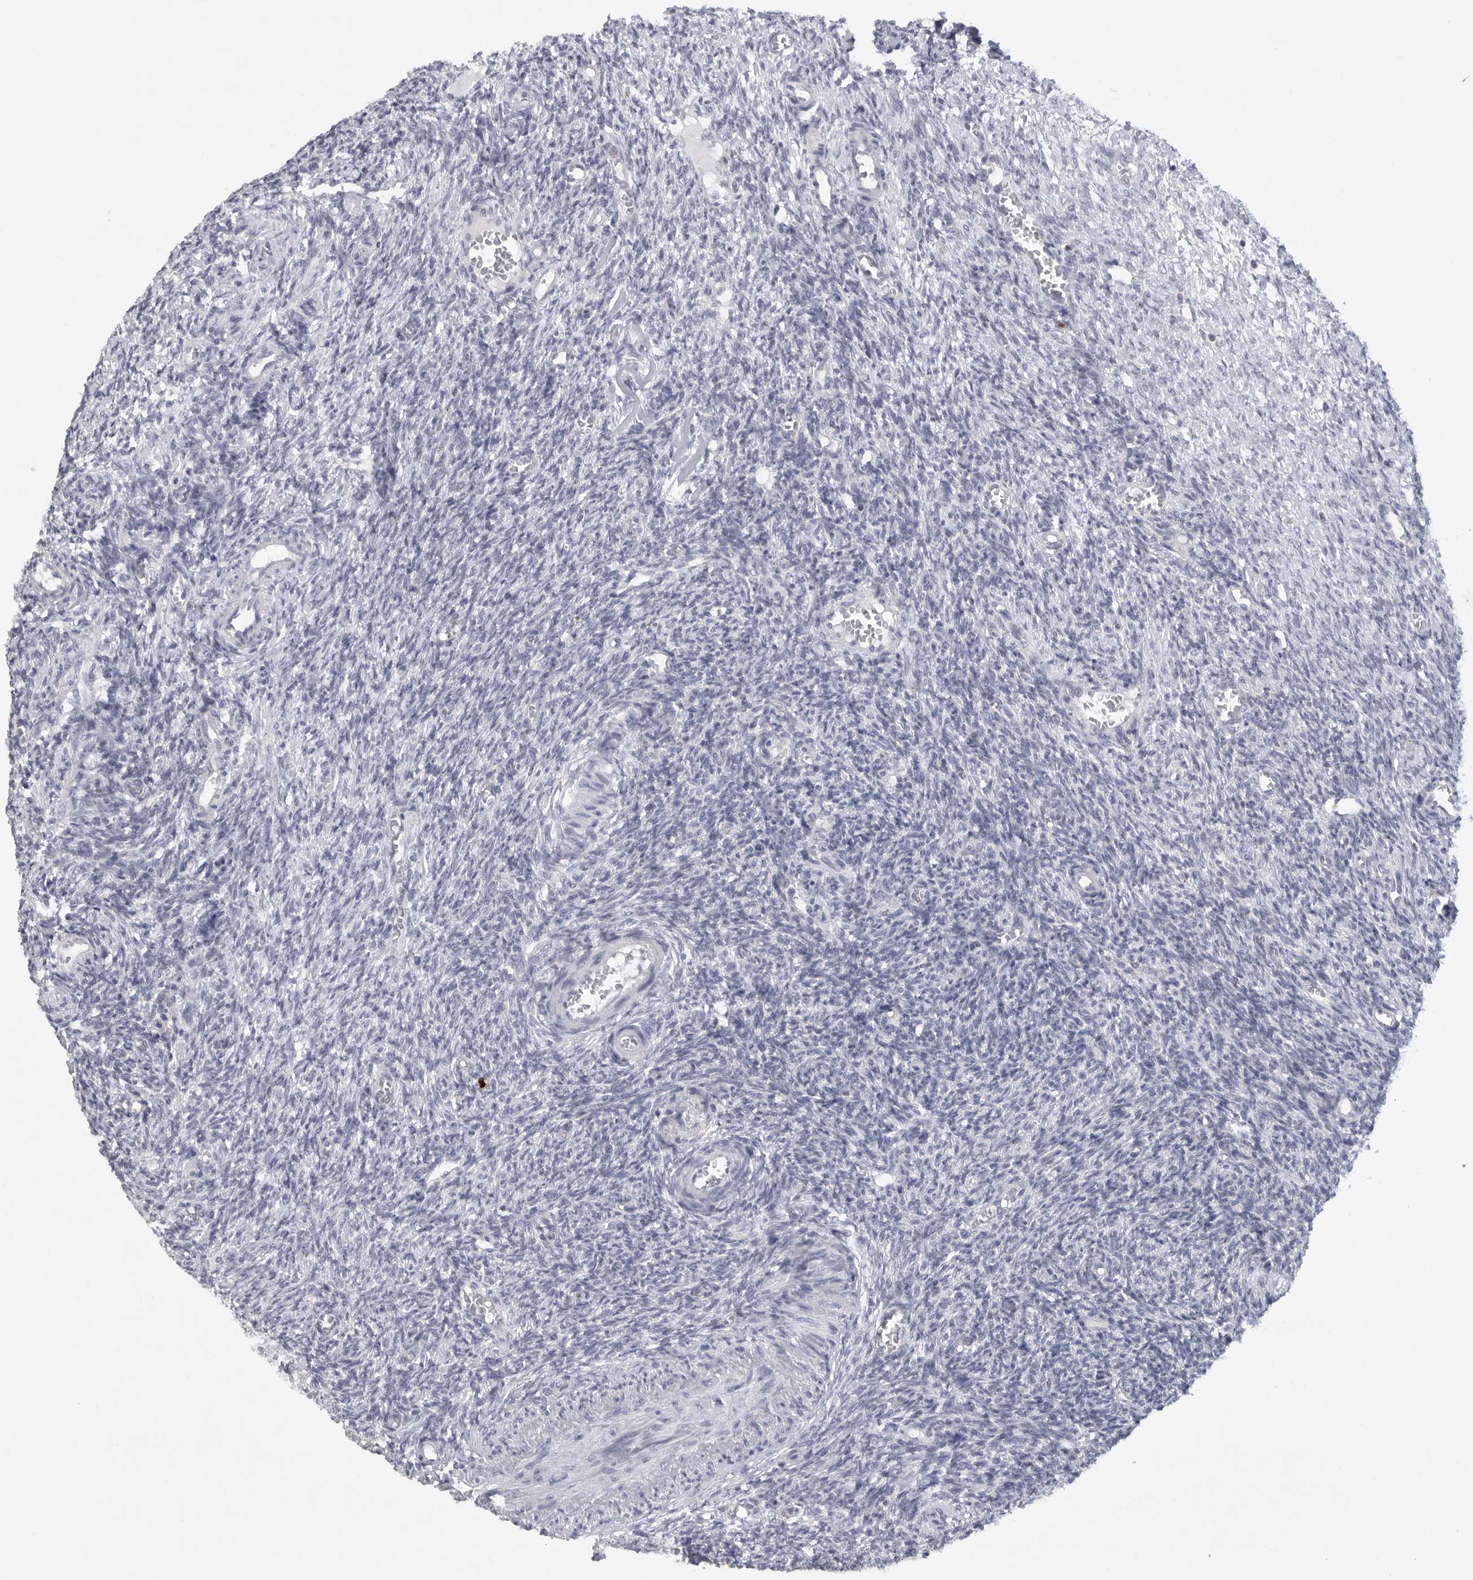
{"staining": {"intensity": "negative", "quantity": "none", "location": "none"}, "tissue": "ovary", "cell_type": "Follicle cells", "image_type": "normal", "snomed": [{"axis": "morphology", "description": "Normal tissue, NOS"}, {"axis": "topography", "description": "Ovary"}], "caption": "There is no significant expression in follicle cells of ovary. The staining is performed using DAB (3,3'-diaminobenzidine) brown chromogen with nuclei counter-stained in using hematoxylin.", "gene": "TMEM69", "patient": {"sex": "female", "age": 27}}